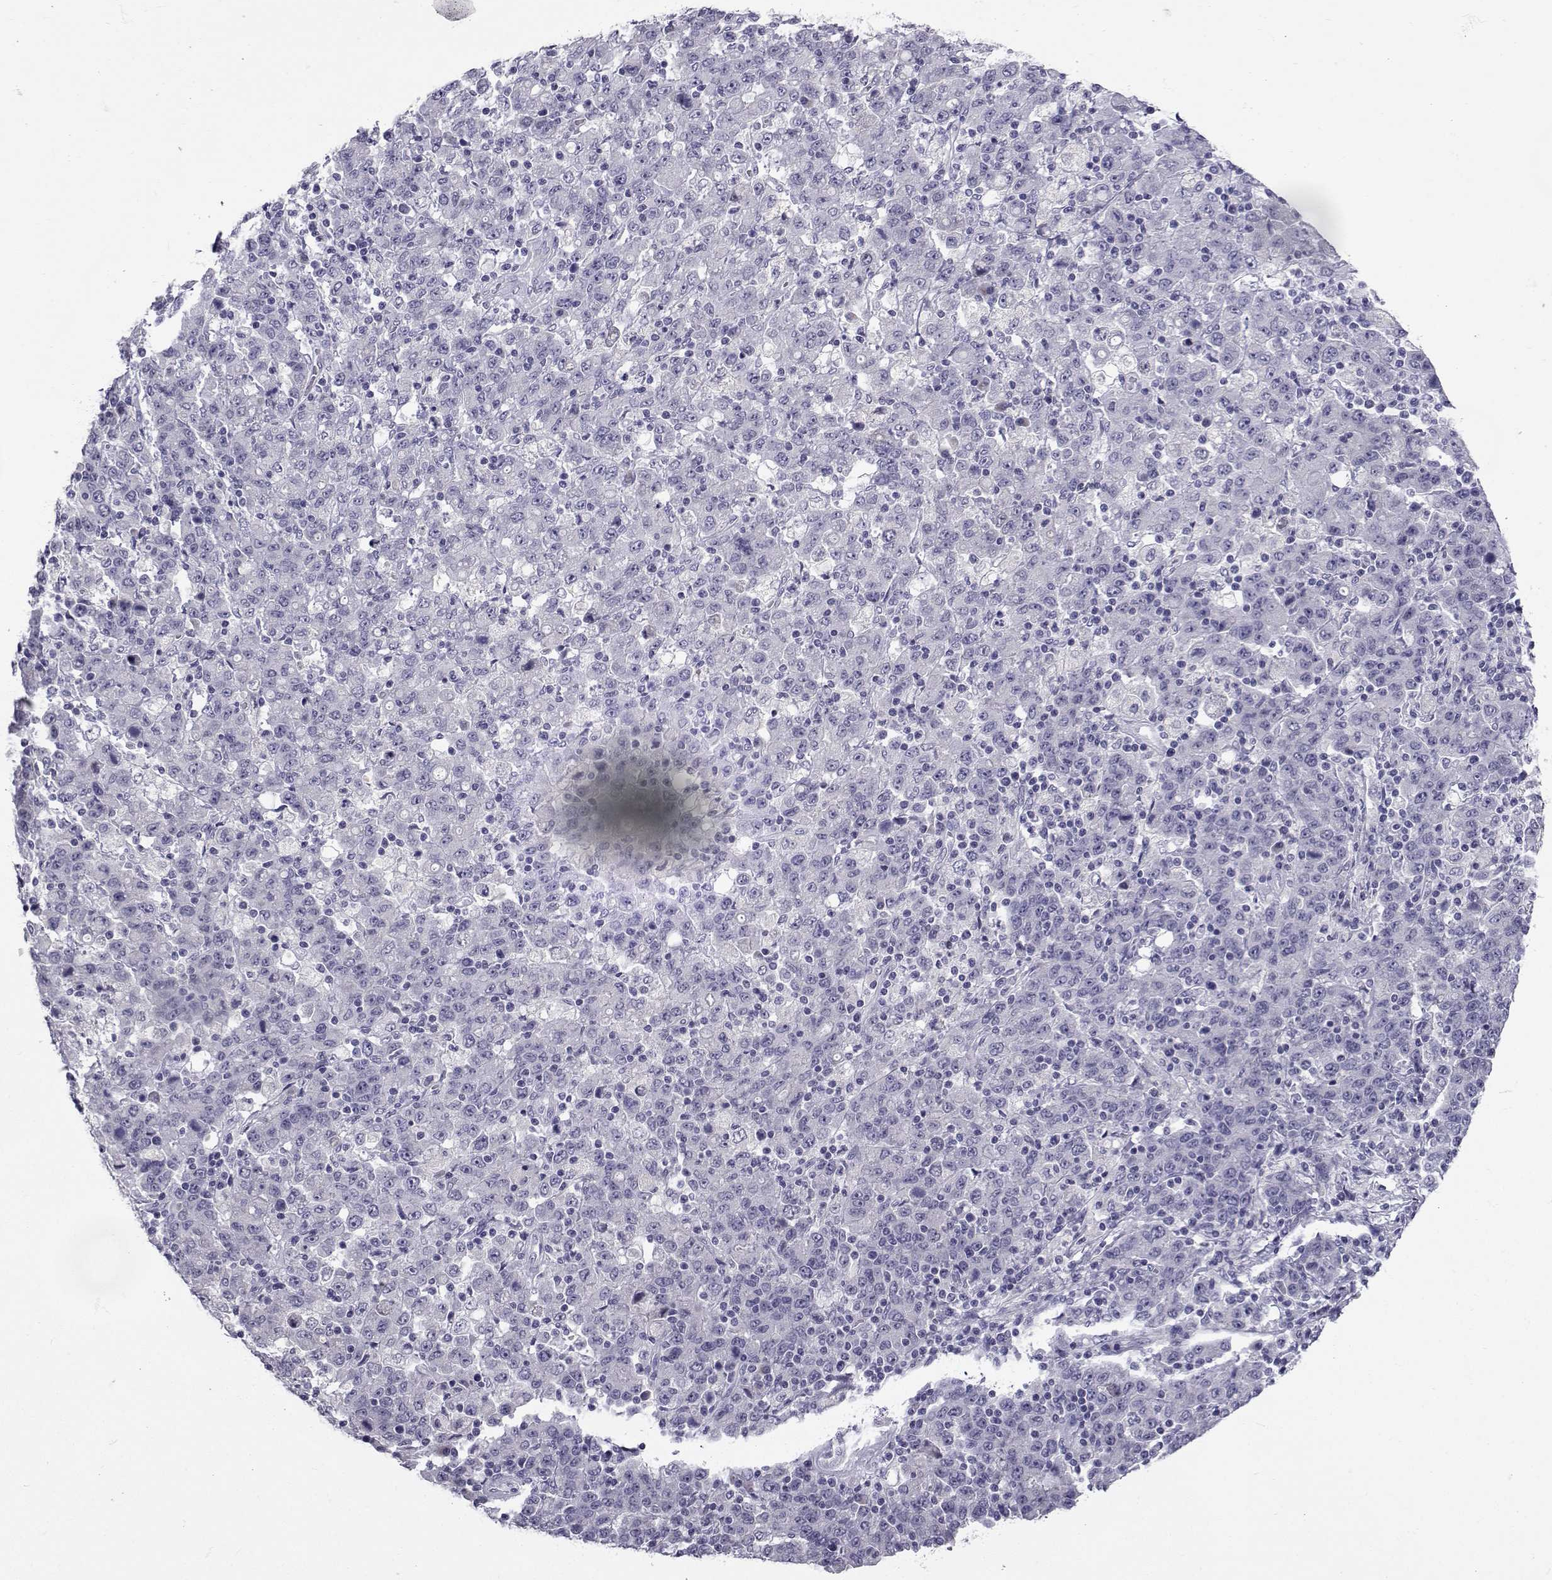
{"staining": {"intensity": "negative", "quantity": "none", "location": "none"}, "tissue": "stomach cancer", "cell_type": "Tumor cells", "image_type": "cancer", "snomed": [{"axis": "morphology", "description": "Adenocarcinoma, NOS"}, {"axis": "topography", "description": "Stomach, upper"}], "caption": "This image is of stomach adenocarcinoma stained with IHC to label a protein in brown with the nuclei are counter-stained blue. There is no positivity in tumor cells. The staining is performed using DAB brown chromogen with nuclei counter-stained in using hematoxylin.", "gene": "SLC6A3", "patient": {"sex": "male", "age": 69}}